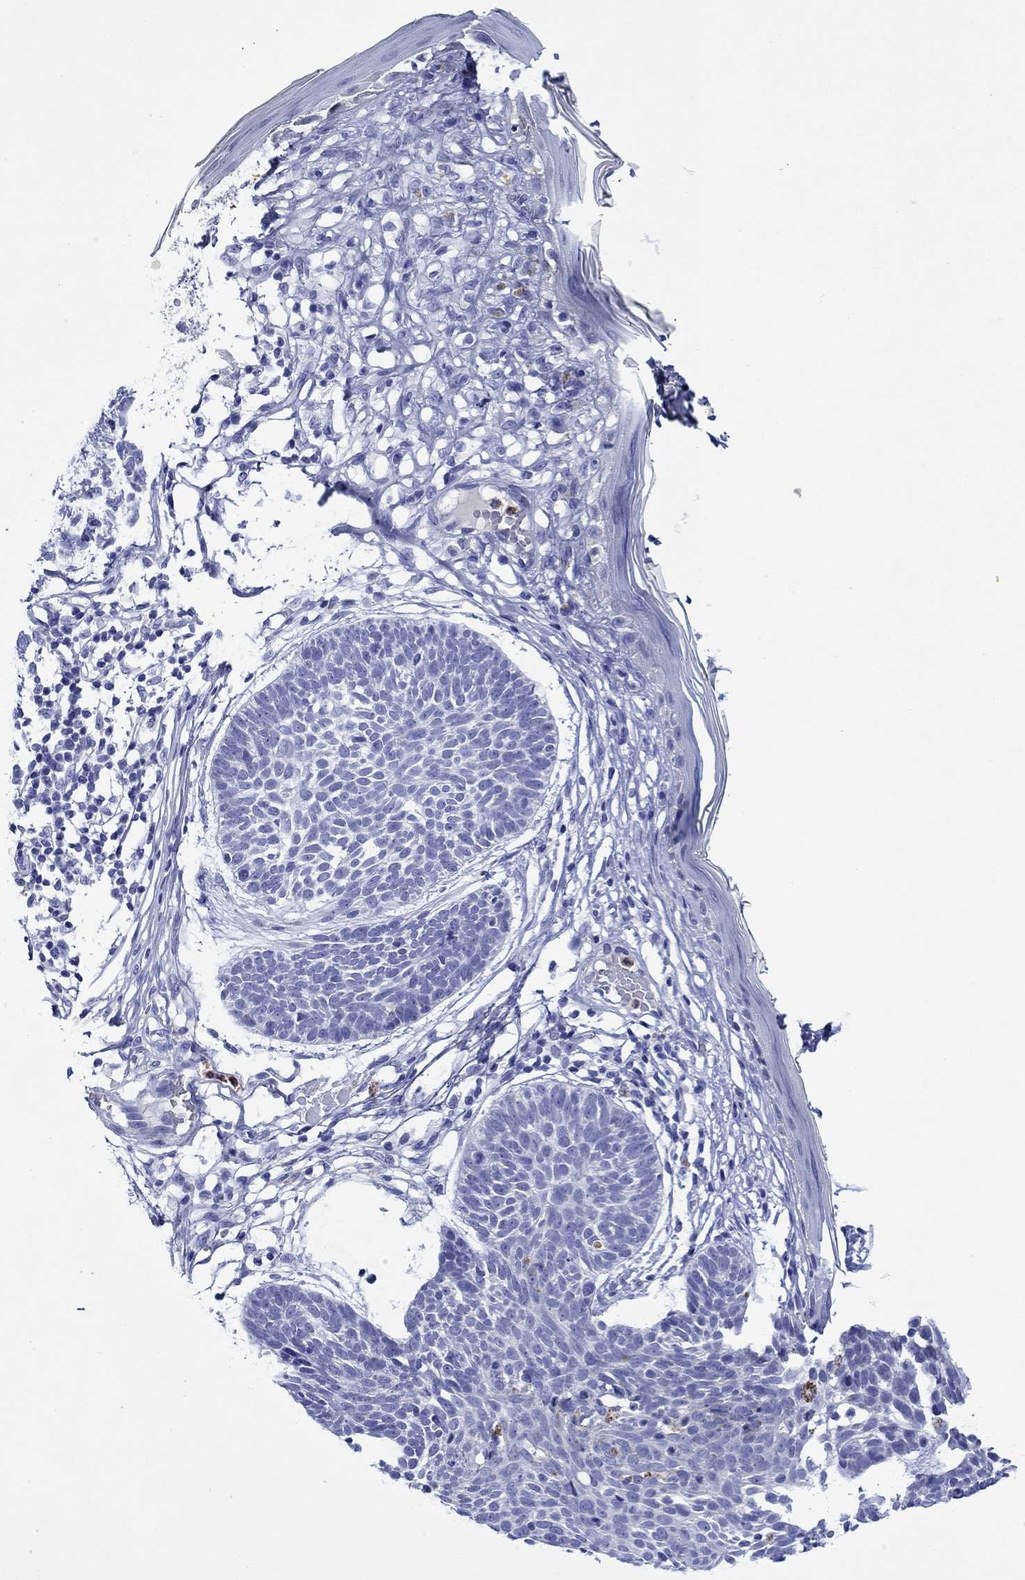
{"staining": {"intensity": "negative", "quantity": "none", "location": "none"}, "tissue": "skin cancer", "cell_type": "Tumor cells", "image_type": "cancer", "snomed": [{"axis": "morphology", "description": "Basal cell carcinoma"}, {"axis": "topography", "description": "Skin"}], "caption": "Skin cancer stained for a protein using IHC reveals no positivity tumor cells.", "gene": "EPX", "patient": {"sex": "male", "age": 85}}